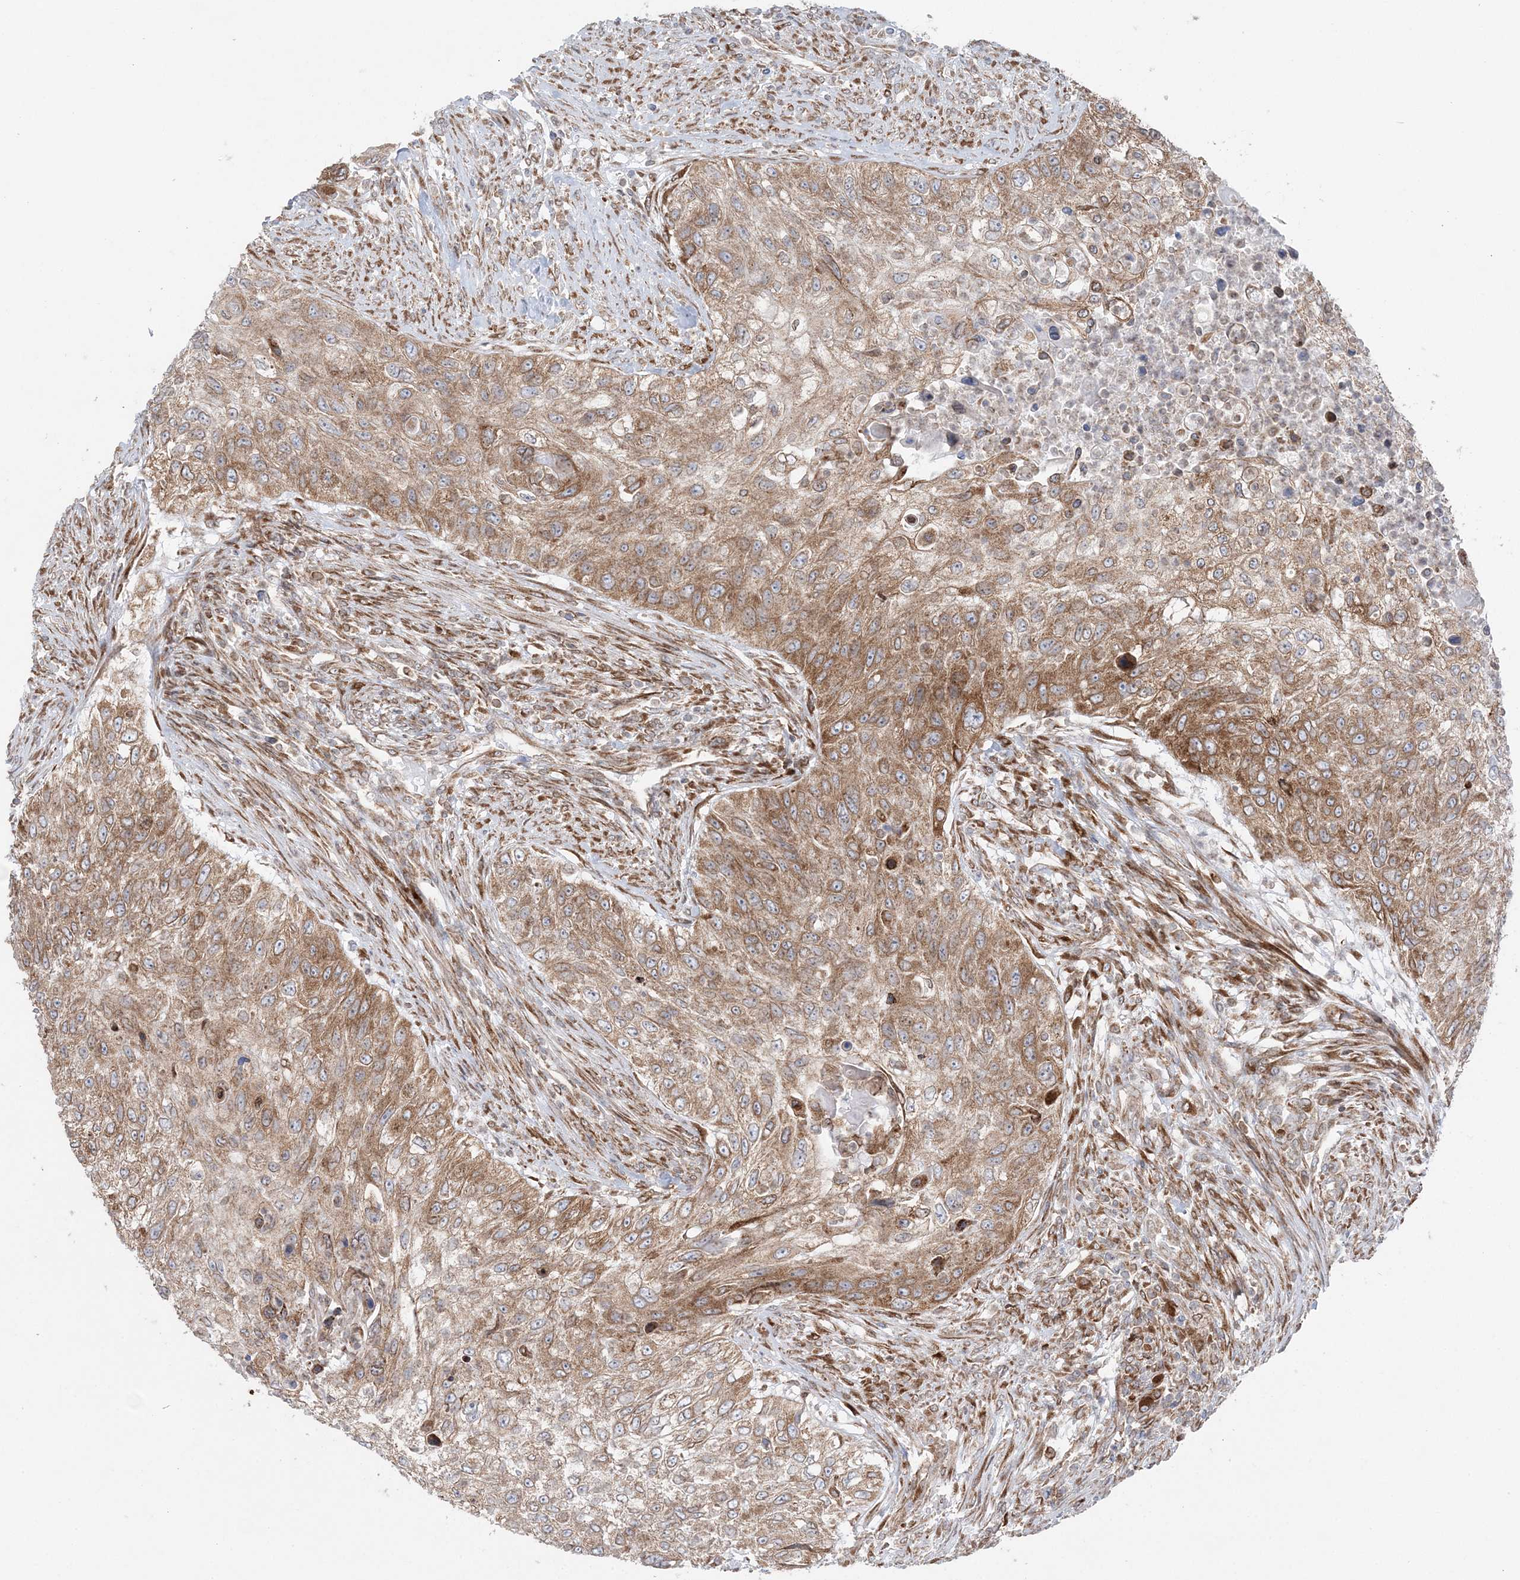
{"staining": {"intensity": "moderate", "quantity": ">75%", "location": "cytoplasmic/membranous"}, "tissue": "urothelial cancer", "cell_type": "Tumor cells", "image_type": "cancer", "snomed": [{"axis": "morphology", "description": "Urothelial carcinoma, High grade"}, {"axis": "topography", "description": "Urinary bladder"}], "caption": "Immunohistochemistry of human high-grade urothelial carcinoma displays medium levels of moderate cytoplasmic/membranous staining in about >75% of tumor cells.", "gene": "TMED10", "patient": {"sex": "female", "age": 60}}